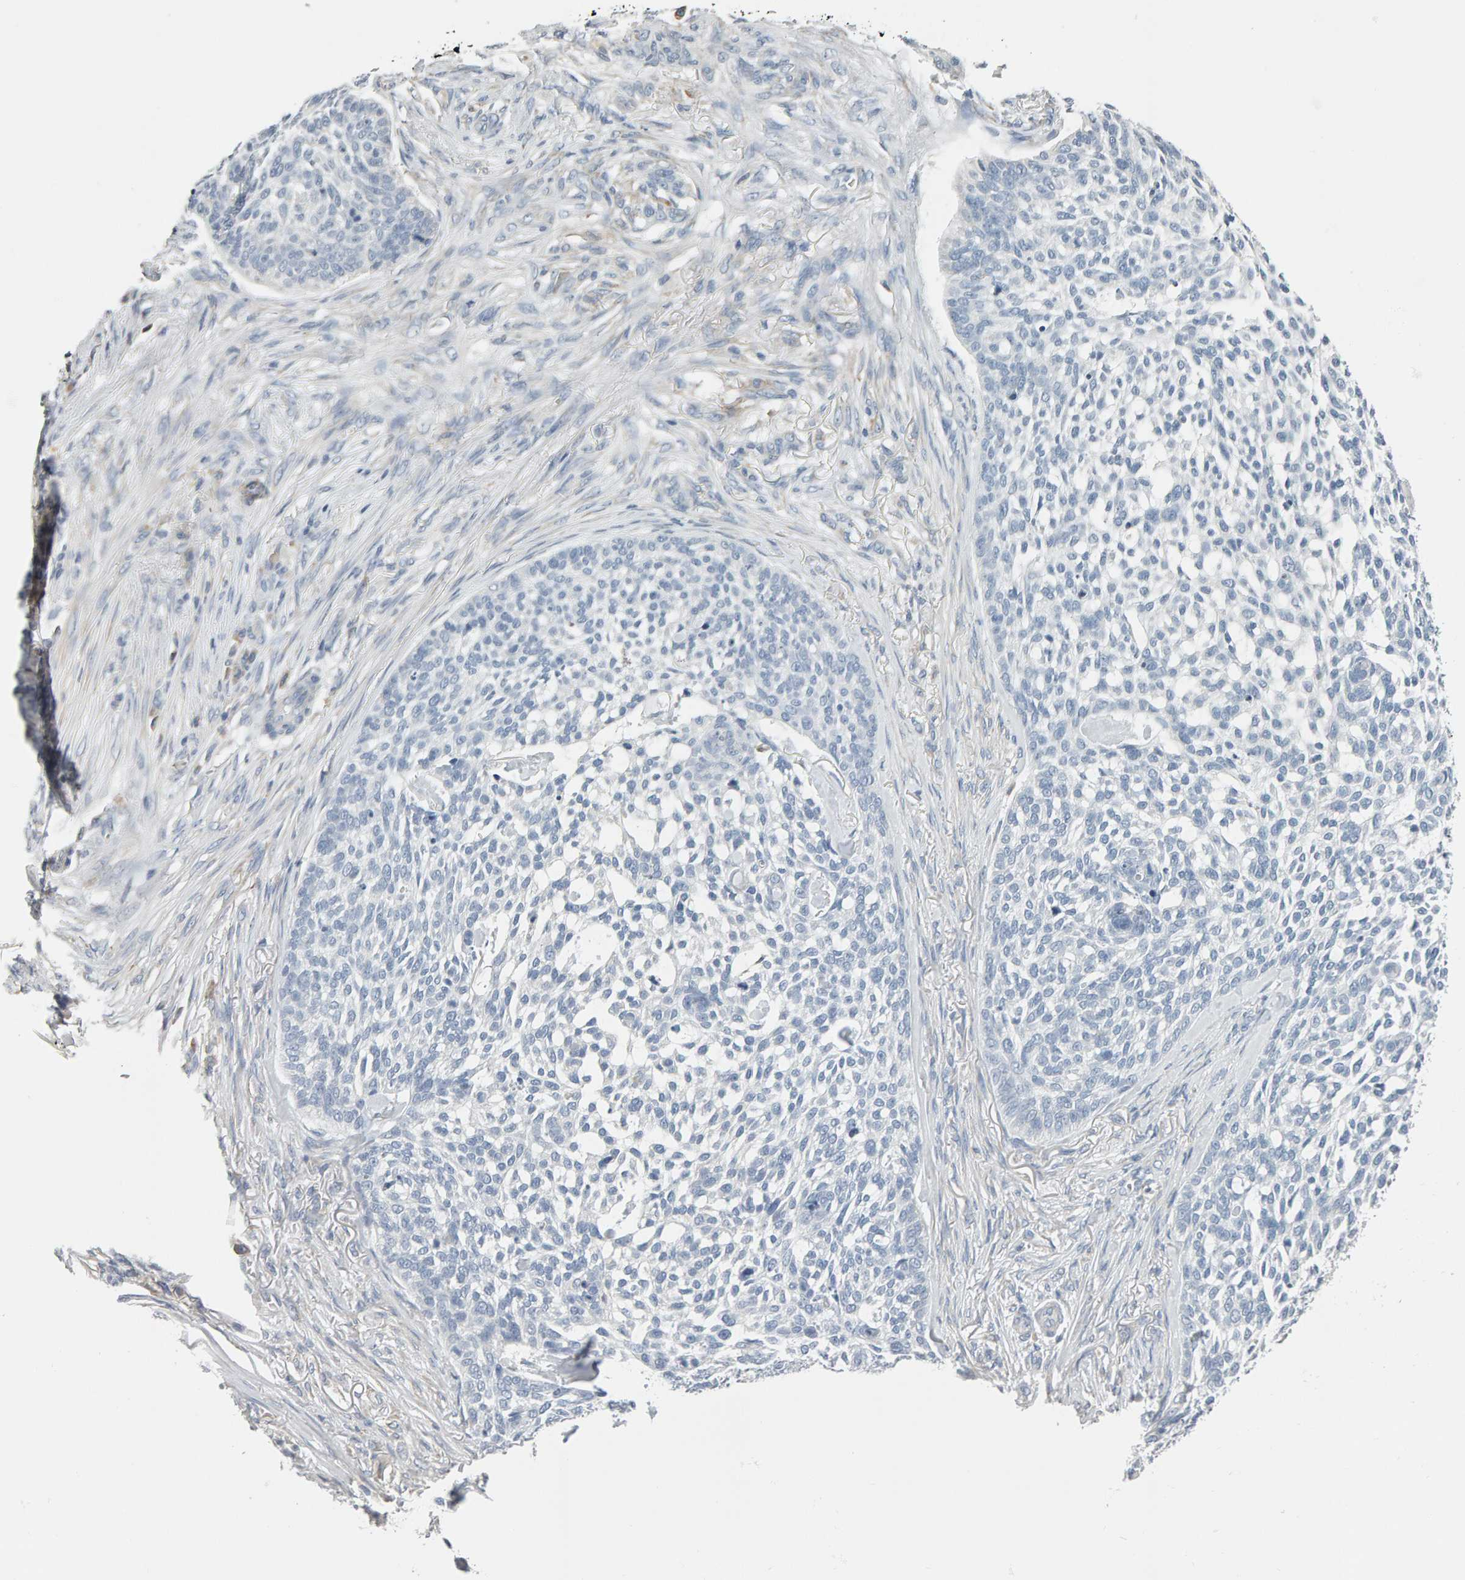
{"staining": {"intensity": "negative", "quantity": "none", "location": "none"}, "tissue": "skin cancer", "cell_type": "Tumor cells", "image_type": "cancer", "snomed": [{"axis": "morphology", "description": "Basal cell carcinoma"}, {"axis": "topography", "description": "Skin"}], "caption": "The immunohistochemistry image has no significant staining in tumor cells of skin basal cell carcinoma tissue.", "gene": "ADHFE1", "patient": {"sex": "female", "age": 64}}